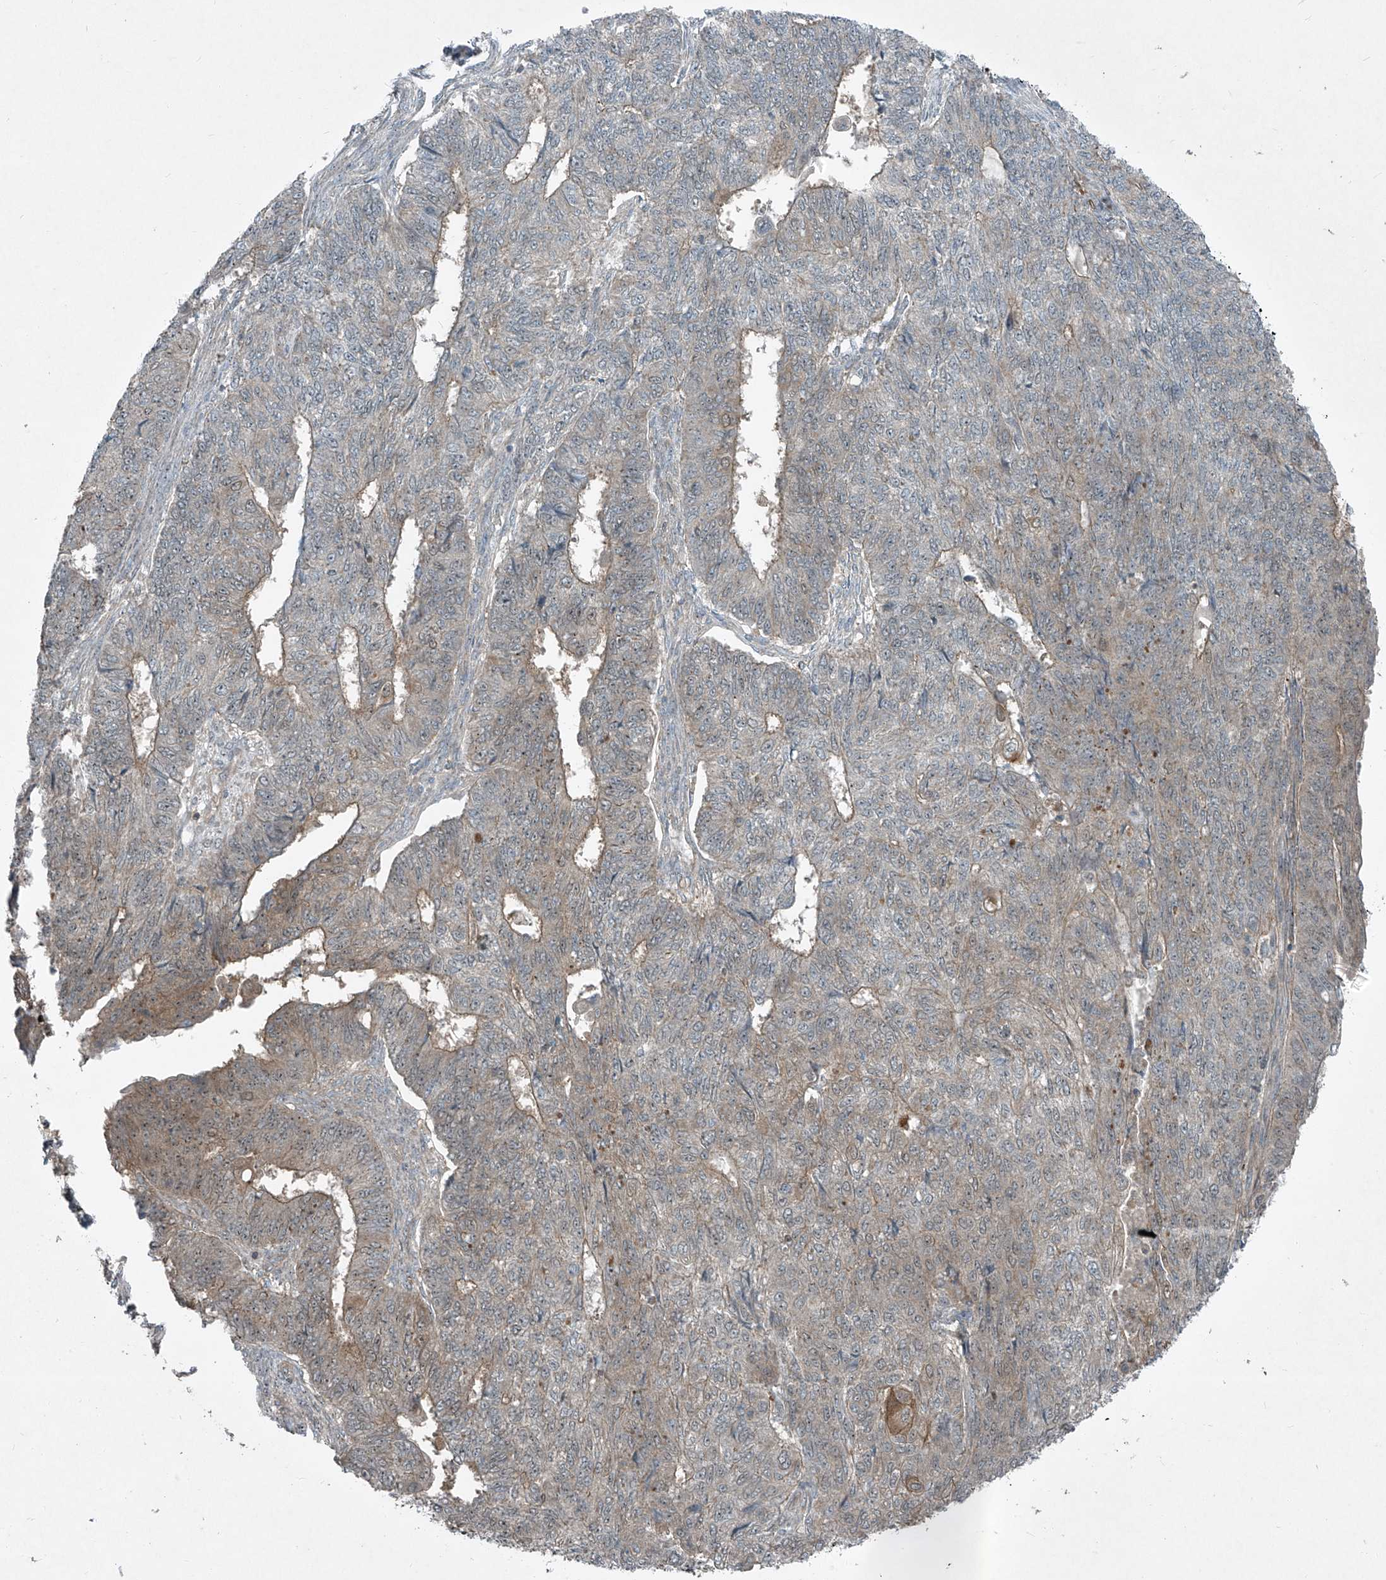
{"staining": {"intensity": "weak", "quantity": "<25%", "location": "cytoplasmic/membranous"}, "tissue": "endometrial cancer", "cell_type": "Tumor cells", "image_type": "cancer", "snomed": [{"axis": "morphology", "description": "Adenocarcinoma, NOS"}, {"axis": "topography", "description": "Endometrium"}], "caption": "An image of endometrial cancer (adenocarcinoma) stained for a protein exhibits no brown staining in tumor cells.", "gene": "PPCS", "patient": {"sex": "female", "age": 32}}